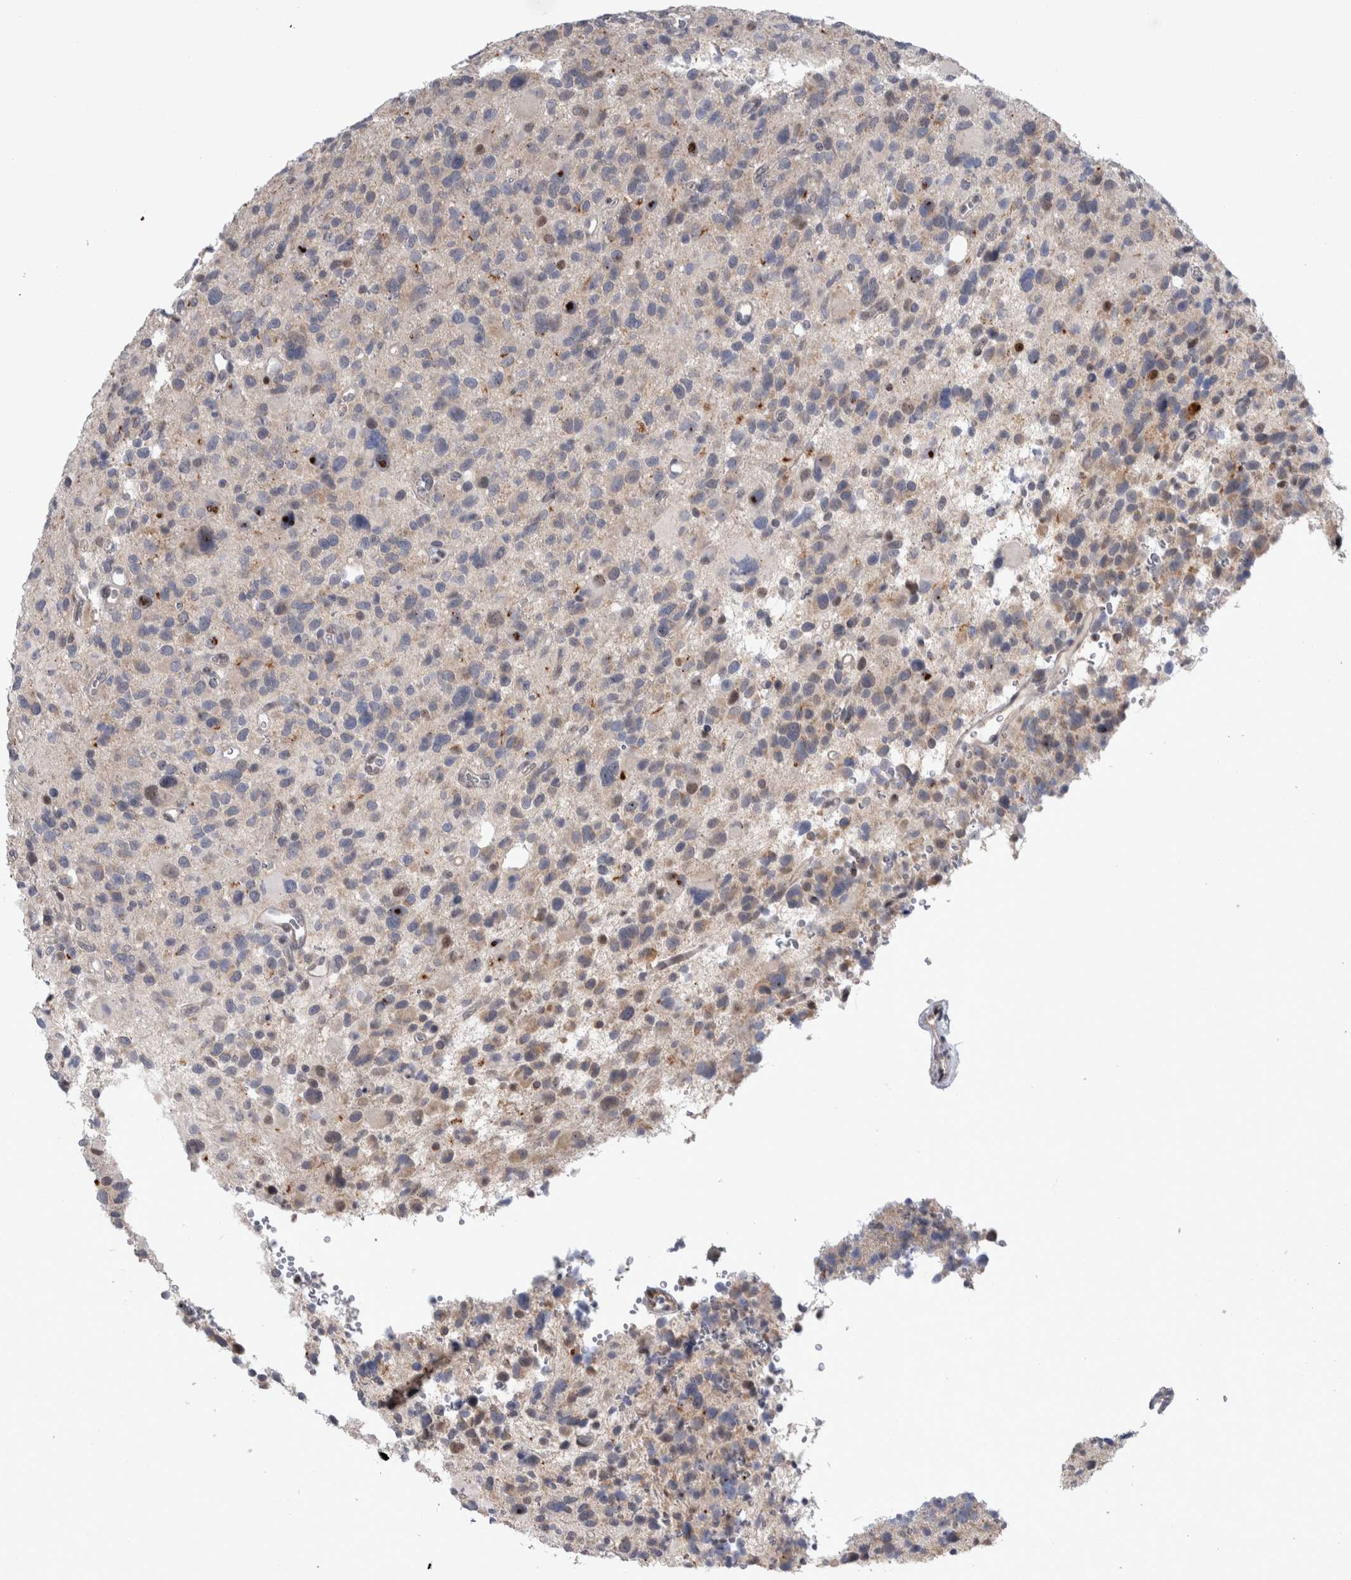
{"staining": {"intensity": "weak", "quantity": "<25%", "location": "cytoplasmic/membranous"}, "tissue": "glioma", "cell_type": "Tumor cells", "image_type": "cancer", "snomed": [{"axis": "morphology", "description": "Glioma, malignant, High grade"}, {"axis": "topography", "description": "Brain"}], "caption": "Immunohistochemistry (IHC) micrograph of glioma stained for a protein (brown), which exhibits no staining in tumor cells.", "gene": "TAX1BP1", "patient": {"sex": "male", "age": 48}}